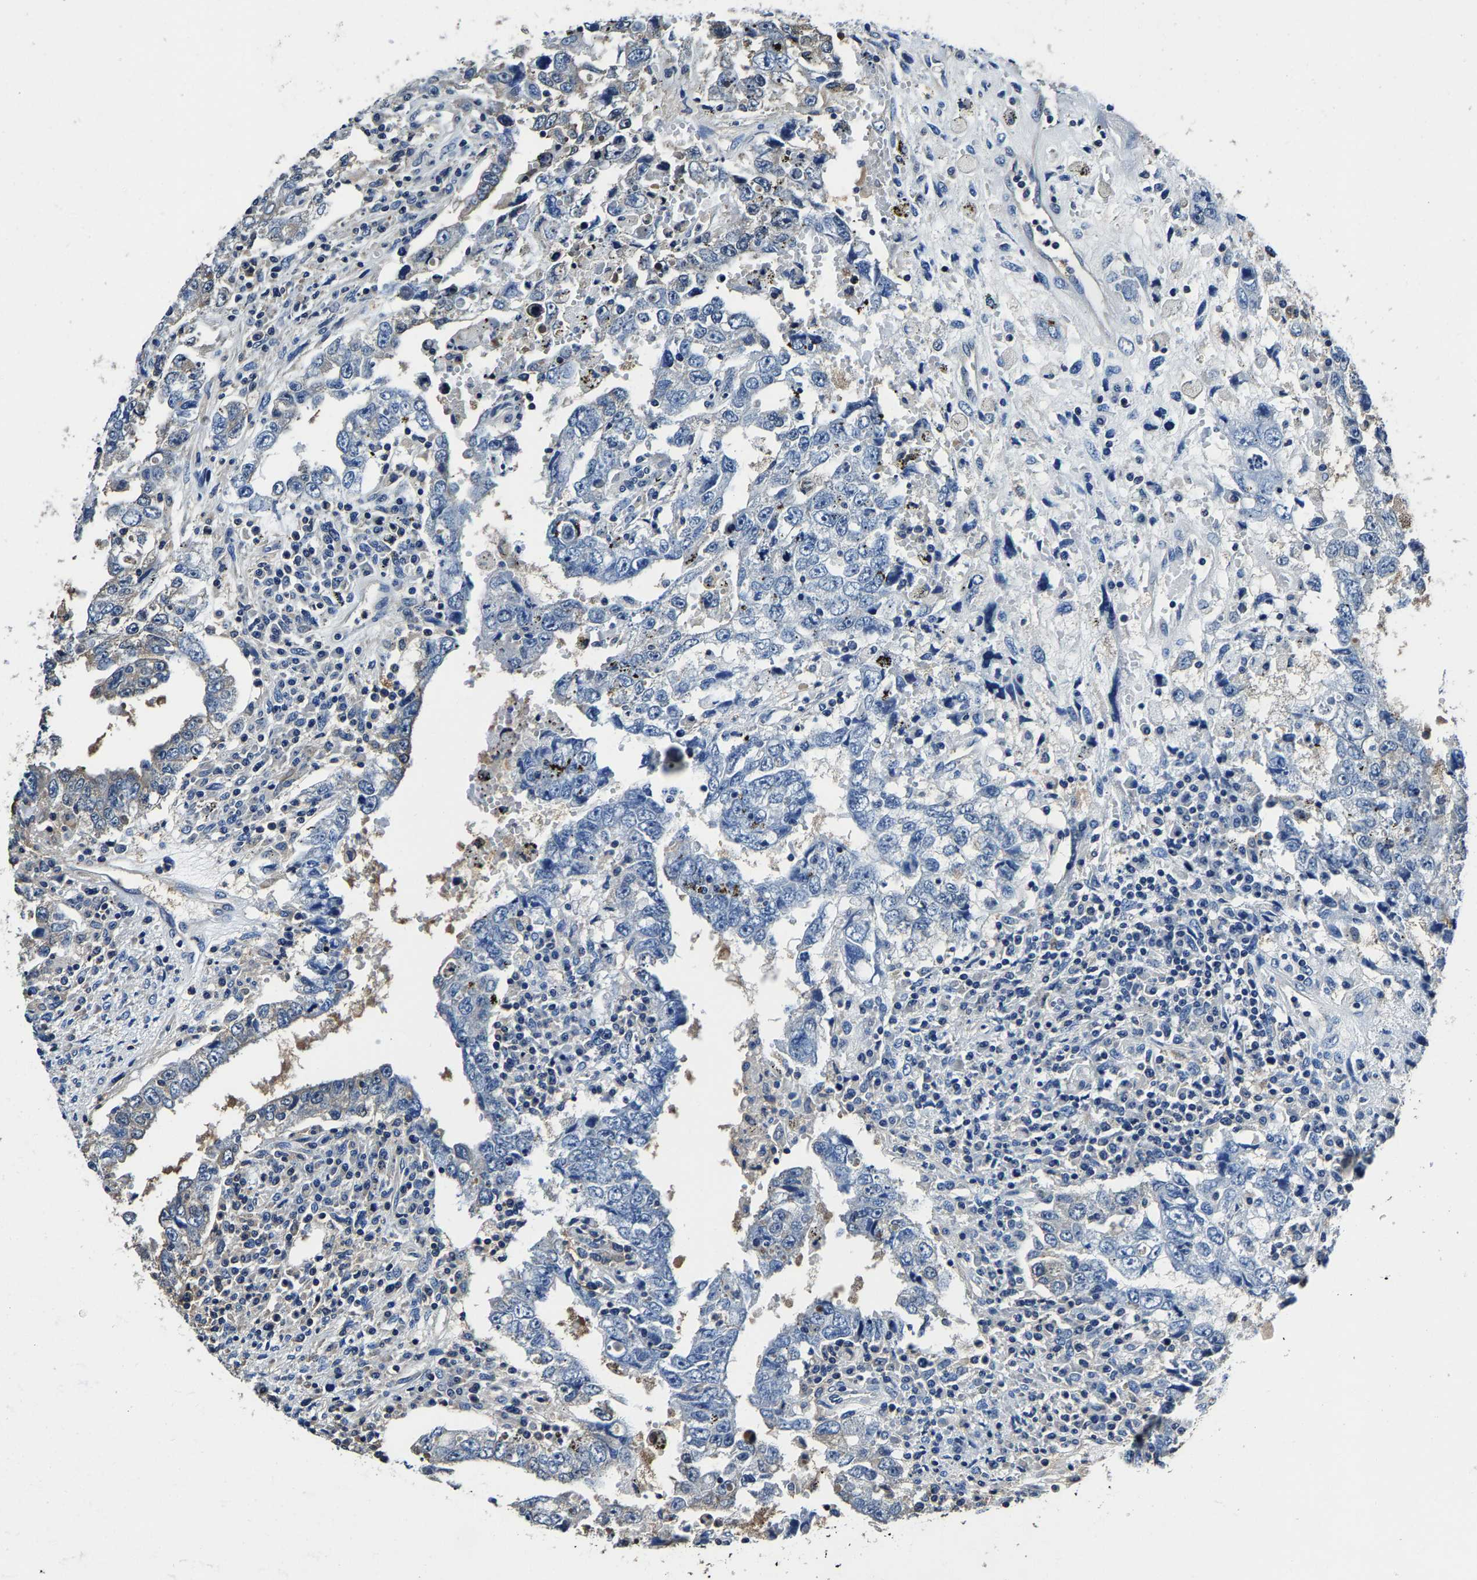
{"staining": {"intensity": "negative", "quantity": "none", "location": "none"}, "tissue": "testis cancer", "cell_type": "Tumor cells", "image_type": "cancer", "snomed": [{"axis": "morphology", "description": "Carcinoma, Embryonal, NOS"}, {"axis": "topography", "description": "Testis"}], "caption": "This histopathology image is of embryonal carcinoma (testis) stained with immunohistochemistry (IHC) to label a protein in brown with the nuclei are counter-stained blue. There is no staining in tumor cells.", "gene": "ALDOB", "patient": {"sex": "male", "age": 26}}